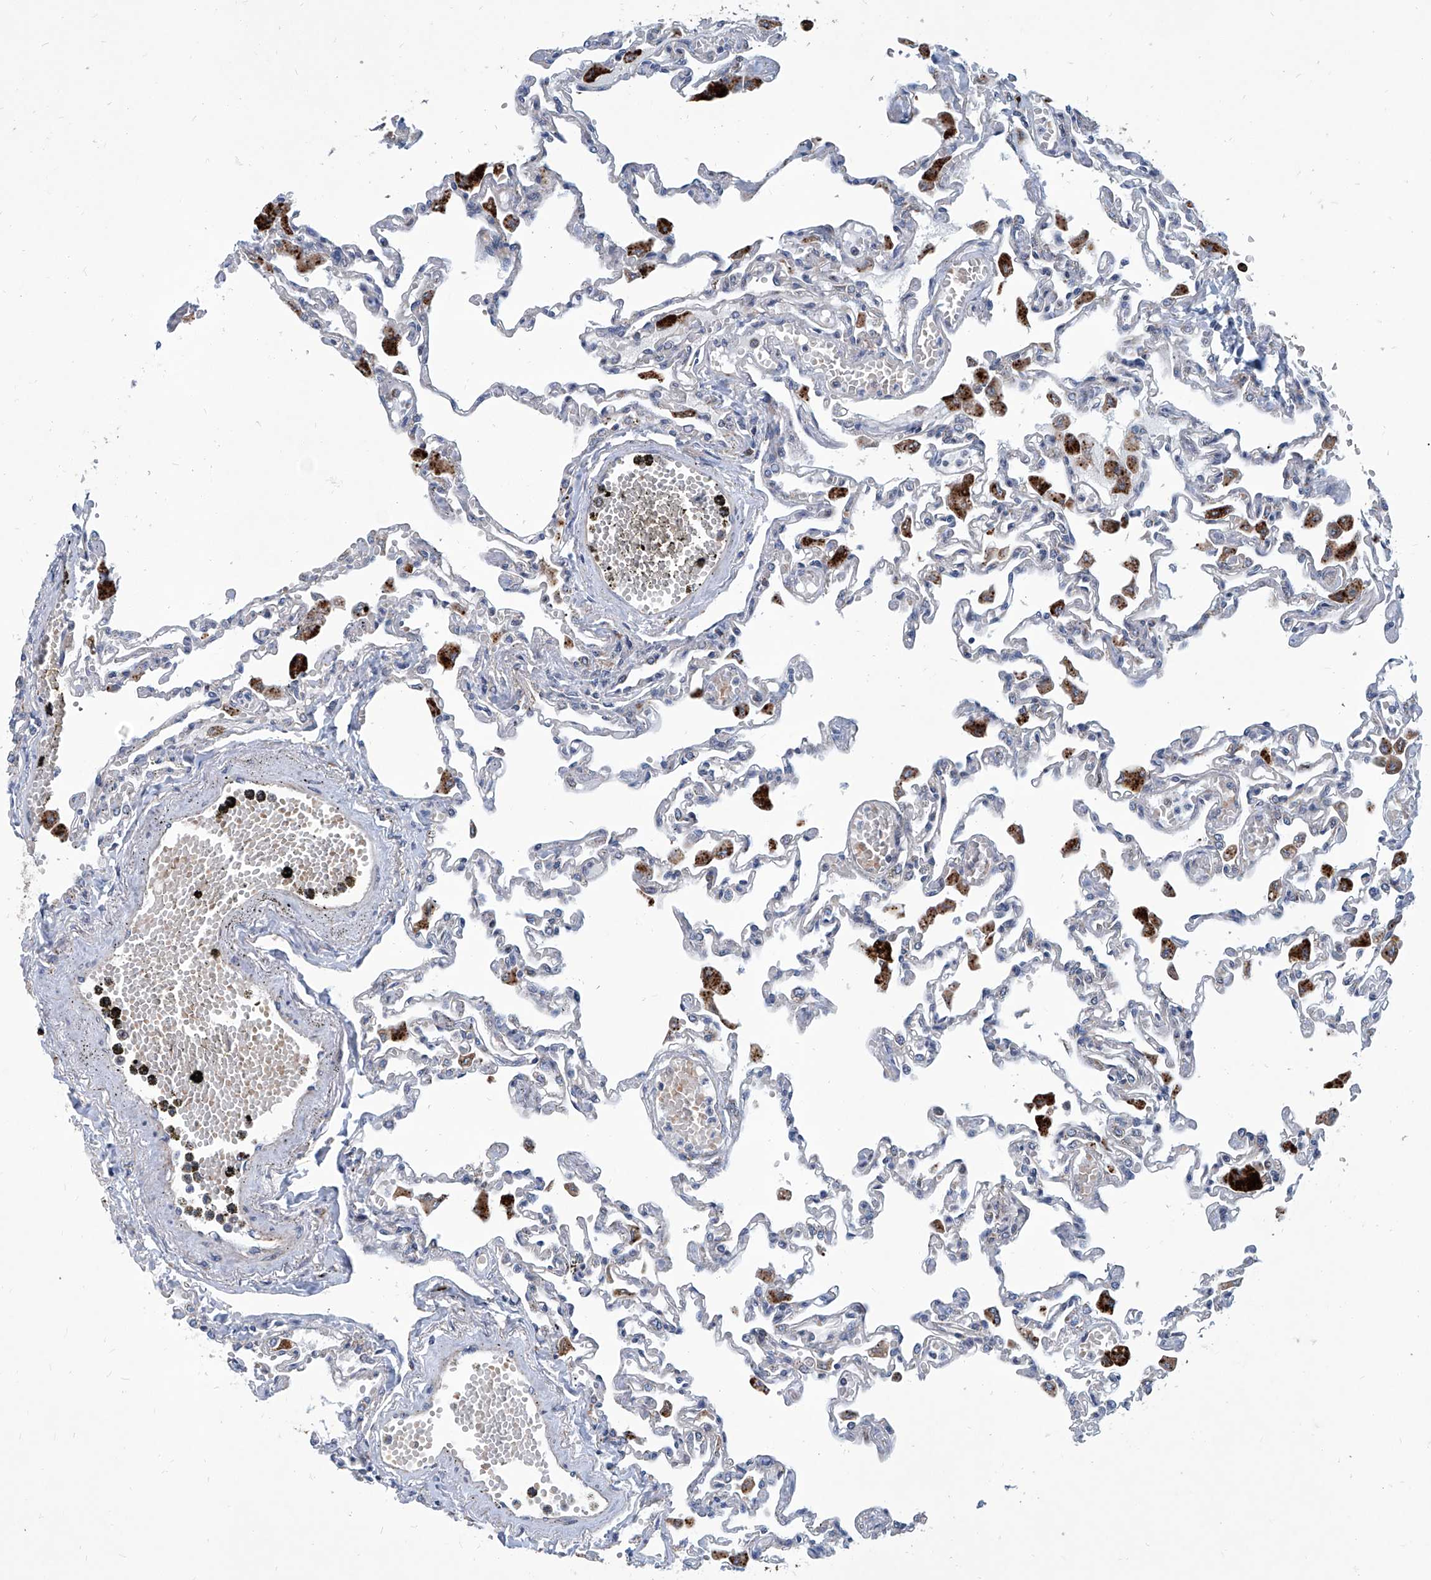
{"staining": {"intensity": "negative", "quantity": "none", "location": "none"}, "tissue": "lung", "cell_type": "Alveolar cells", "image_type": "normal", "snomed": [{"axis": "morphology", "description": "Normal tissue, NOS"}, {"axis": "topography", "description": "Bronchus"}, {"axis": "topography", "description": "Lung"}], "caption": "The micrograph reveals no significant expression in alveolar cells of lung.", "gene": "USP48", "patient": {"sex": "female", "age": 49}}